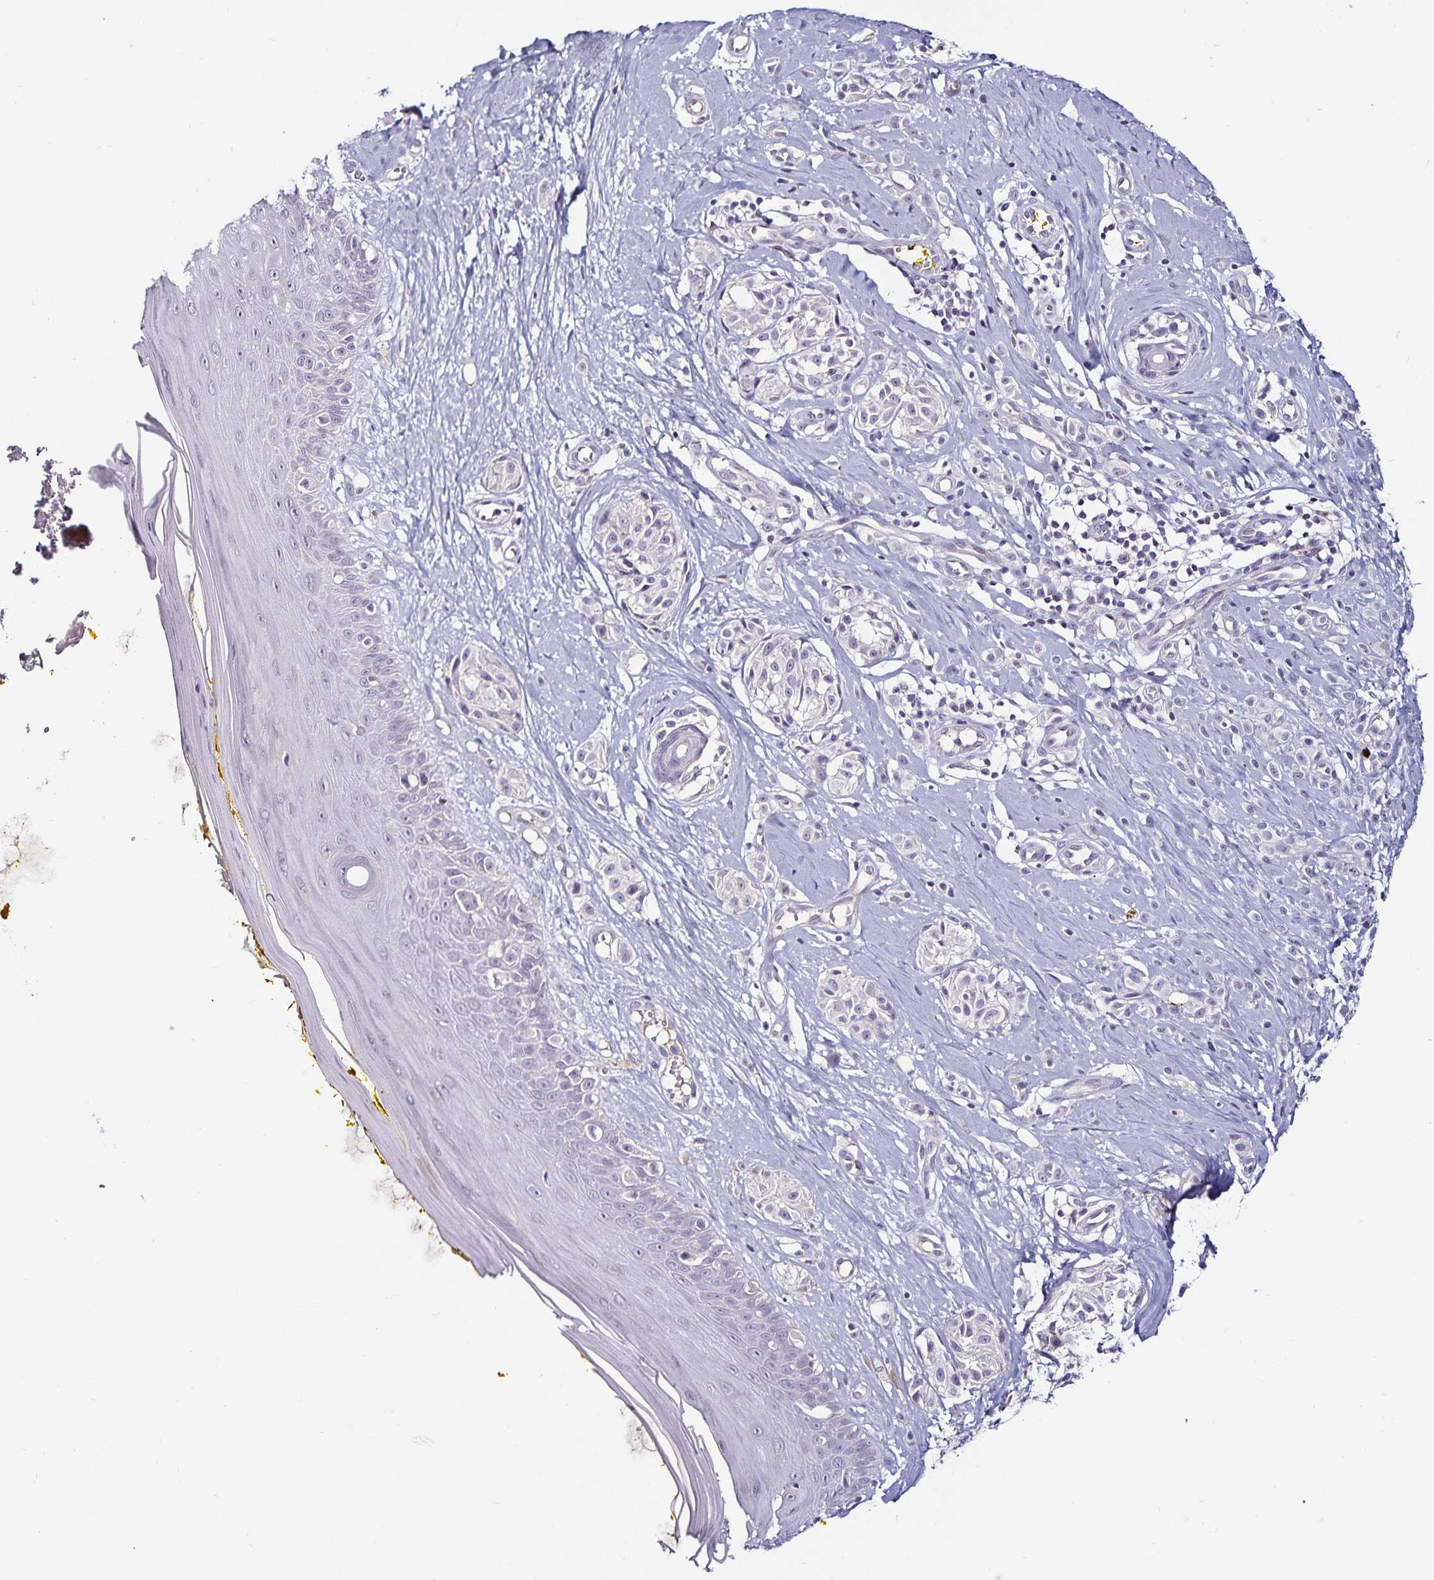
{"staining": {"intensity": "negative", "quantity": "none", "location": "none"}, "tissue": "melanoma", "cell_type": "Tumor cells", "image_type": "cancer", "snomed": [{"axis": "morphology", "description": "Malignant melanoma, NOS"}, {"axis": "topography", "description": "Skin"}], "caption": "Immunohistochemistry (IHC) histopathology image of melanoma stained for a protein (brown), which shows no positivity in tumor cells.", "gene": "ACSL5", "patient": {"sex": "male", "age": 74}}